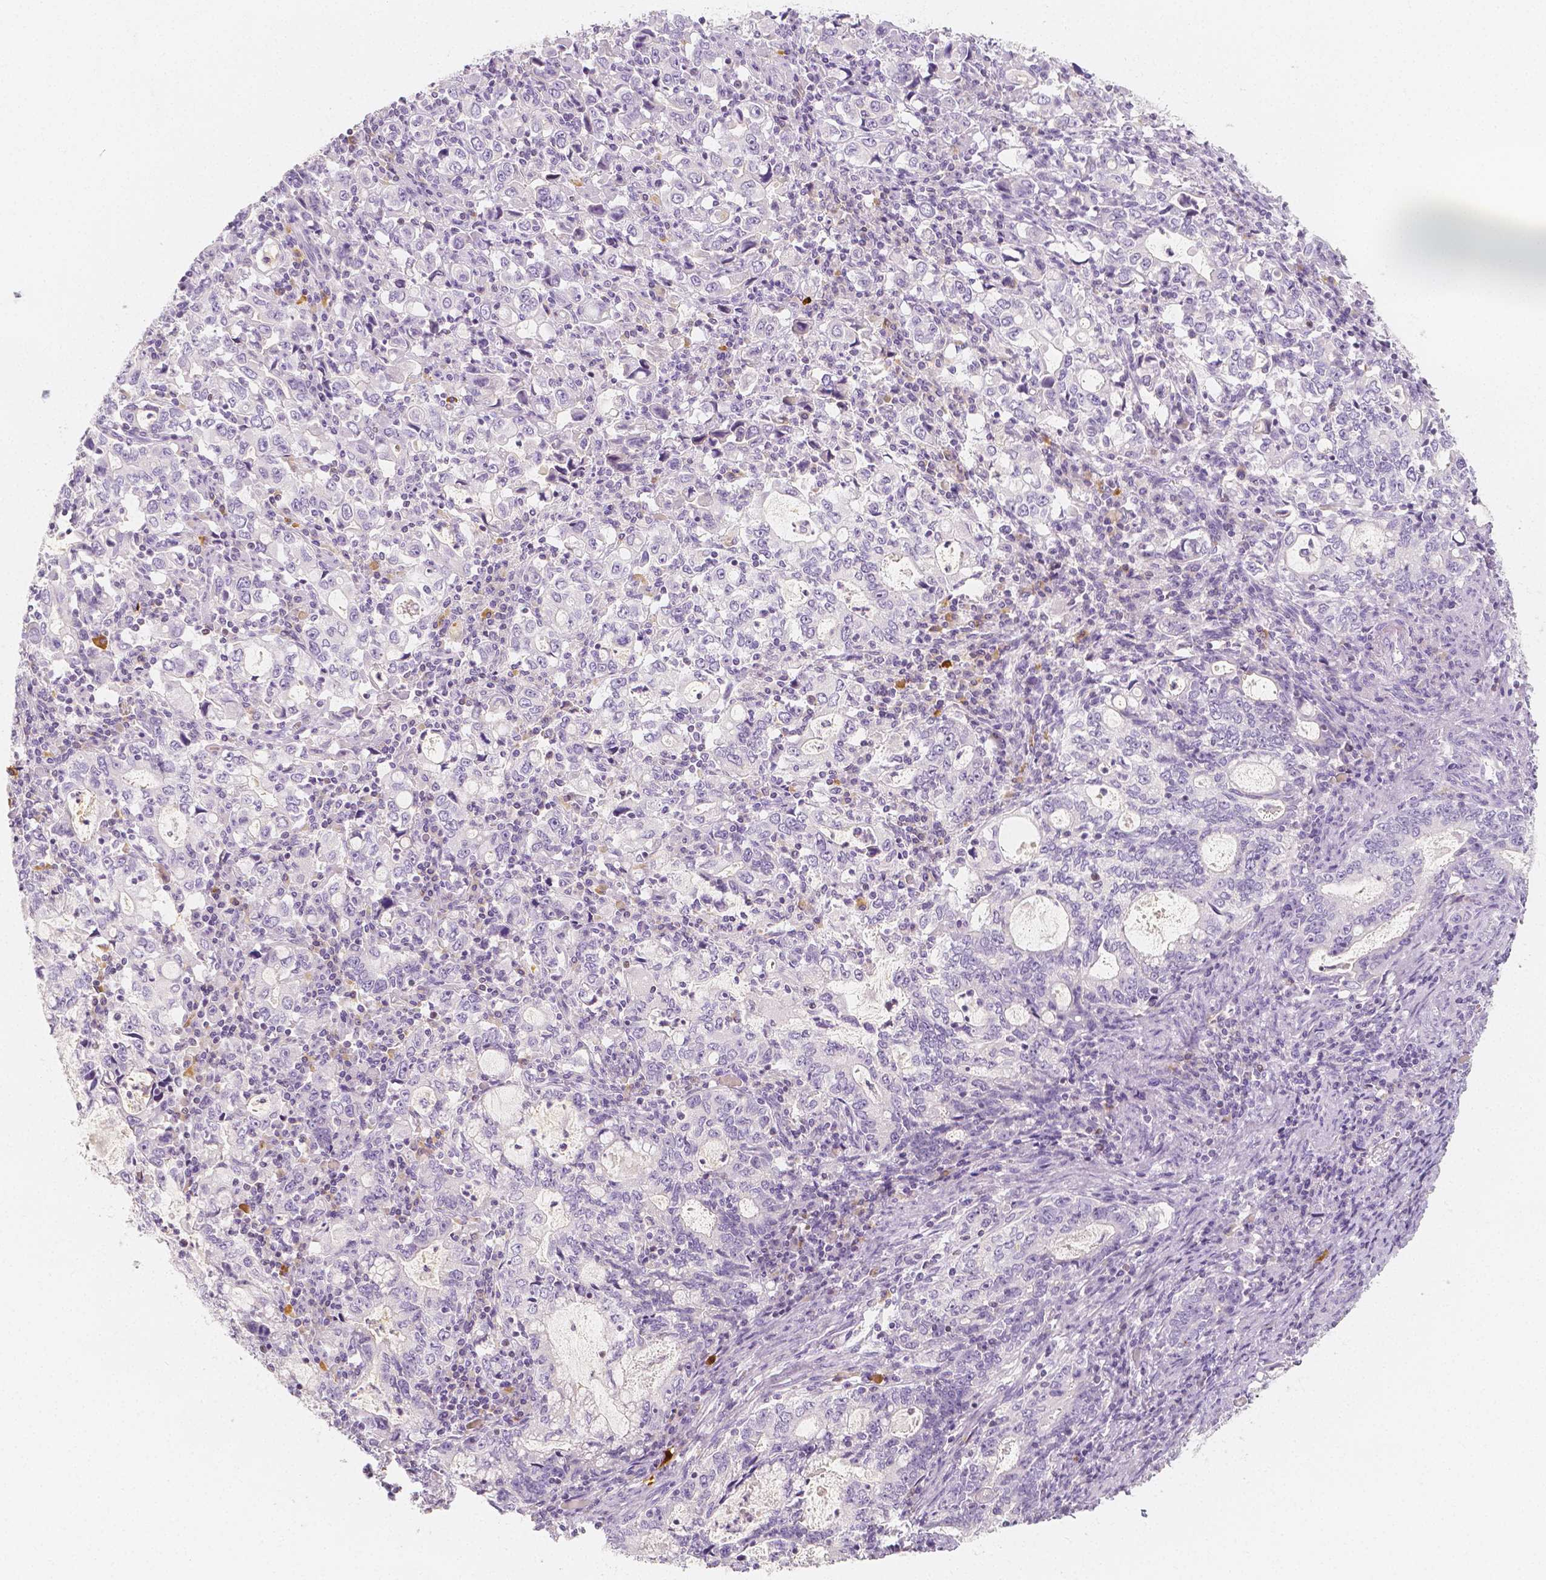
{"staining": {"intensity": "negative", "quantity": "none", "location": "none"}, "tissue": "stomach cancer", "cell_type": "Tumor cells", "image_type": "cancer", "snomed": [{"axis": "morphology", "description": "Adenocarcinoma, NOS"}, {"axis": "topography", "description": "Stomach, lower"}], "caption": "Immunohistochemistry of human stomach cancer (adenocarcinoma) demonstrates no staining in tumor cells.", "gene": "BATF", "patient": {"sex": "female", "age": 72}}